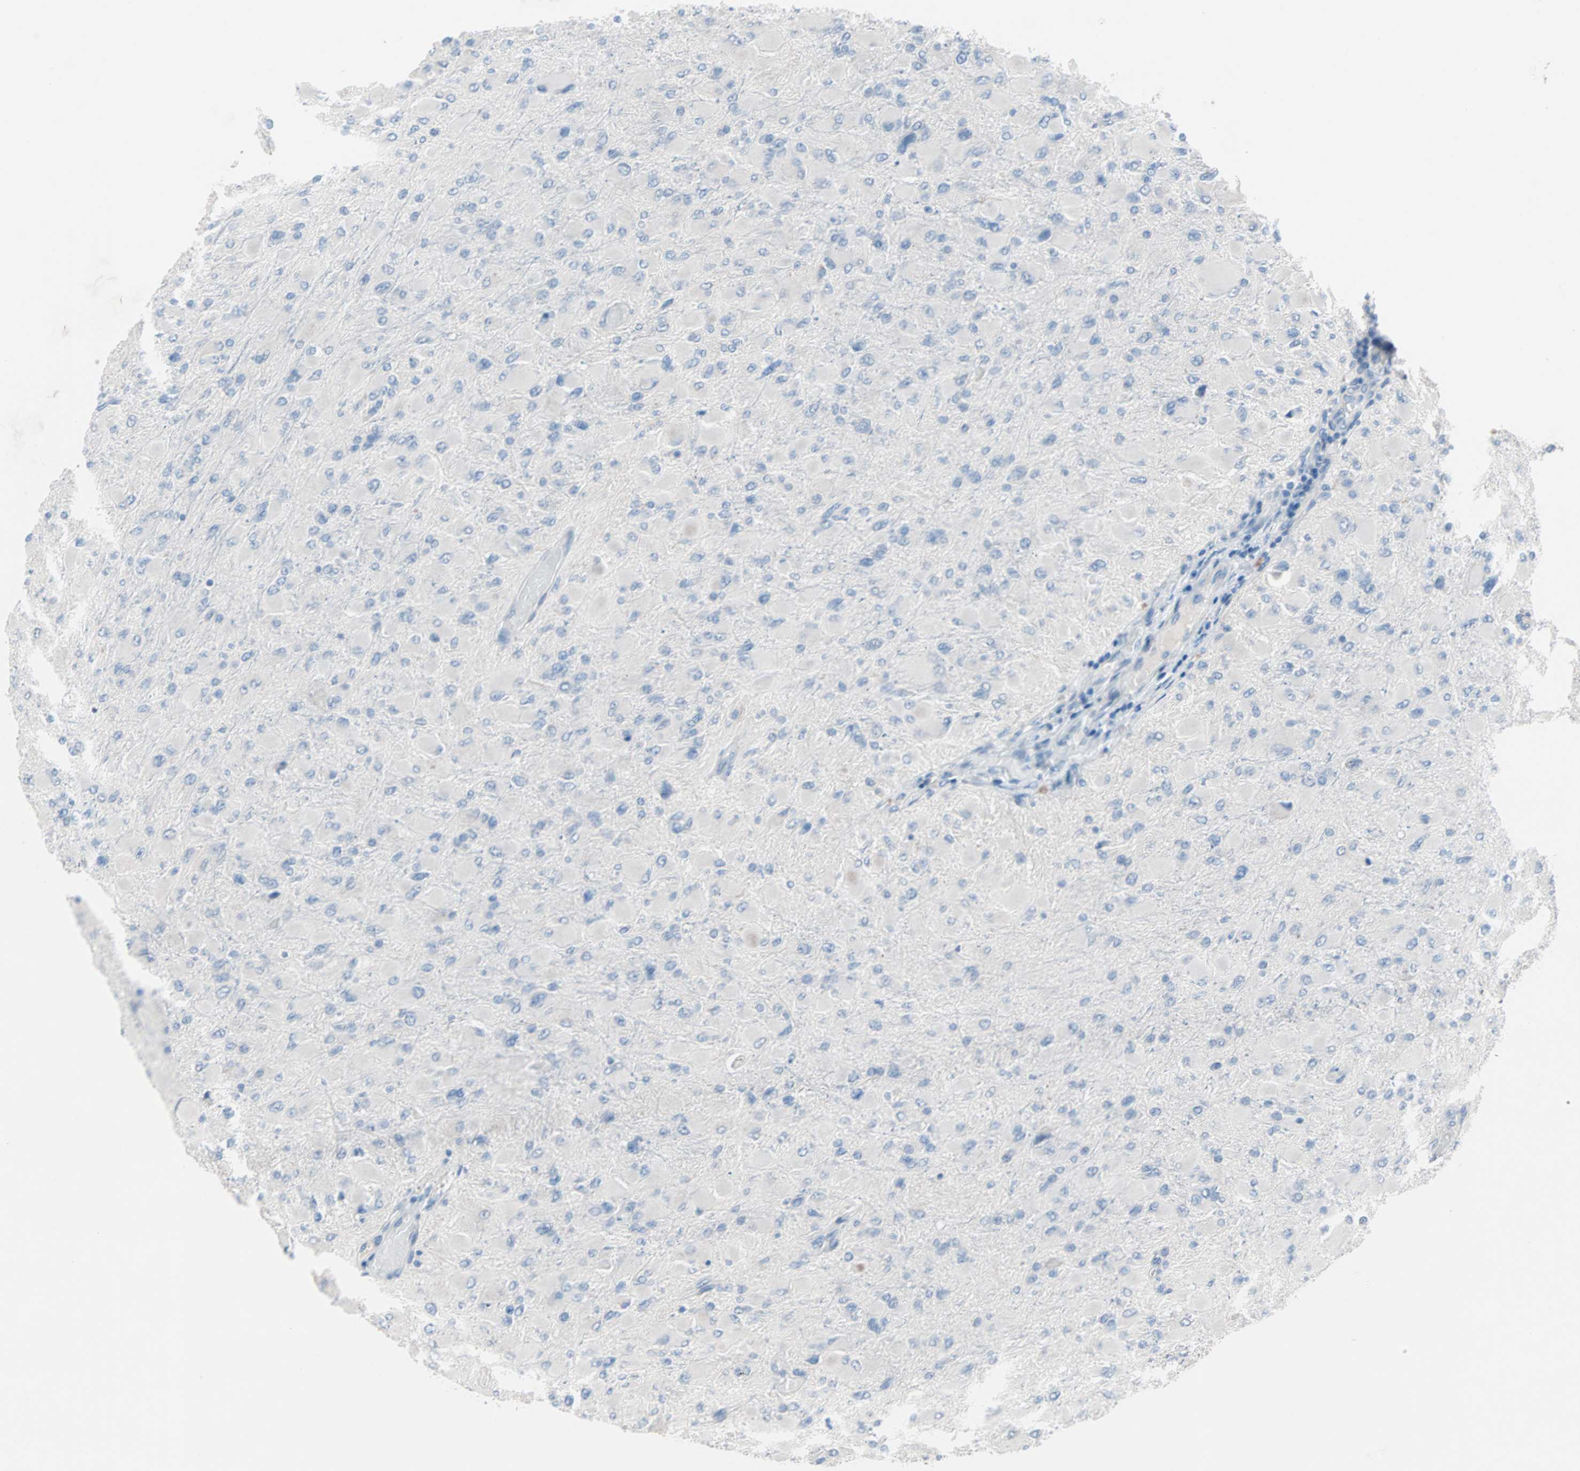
{"staining": {"intensity": "negative", "quantity": "none", "location": "none"}, "tissue": "glioma", "cell_type": "Tumor cells", "image_type": "cancer", "snomed": [{"axis": "morphology", "description": "Glioma, malignant, High grade"}, {"axis": "topography", "description": "Cerebral cortex"}], "caption": "Protein analysis of high-grade glioma (malignant) demonstrates no significant staining in tumor cells. (Brightfield microscopy of DAB (3,3'-diaminobenzidine) immunohistochemistry (IHC) at high magnification).", "gene": "ULBP1", "patient": {"sex": "female", "age": 36}}